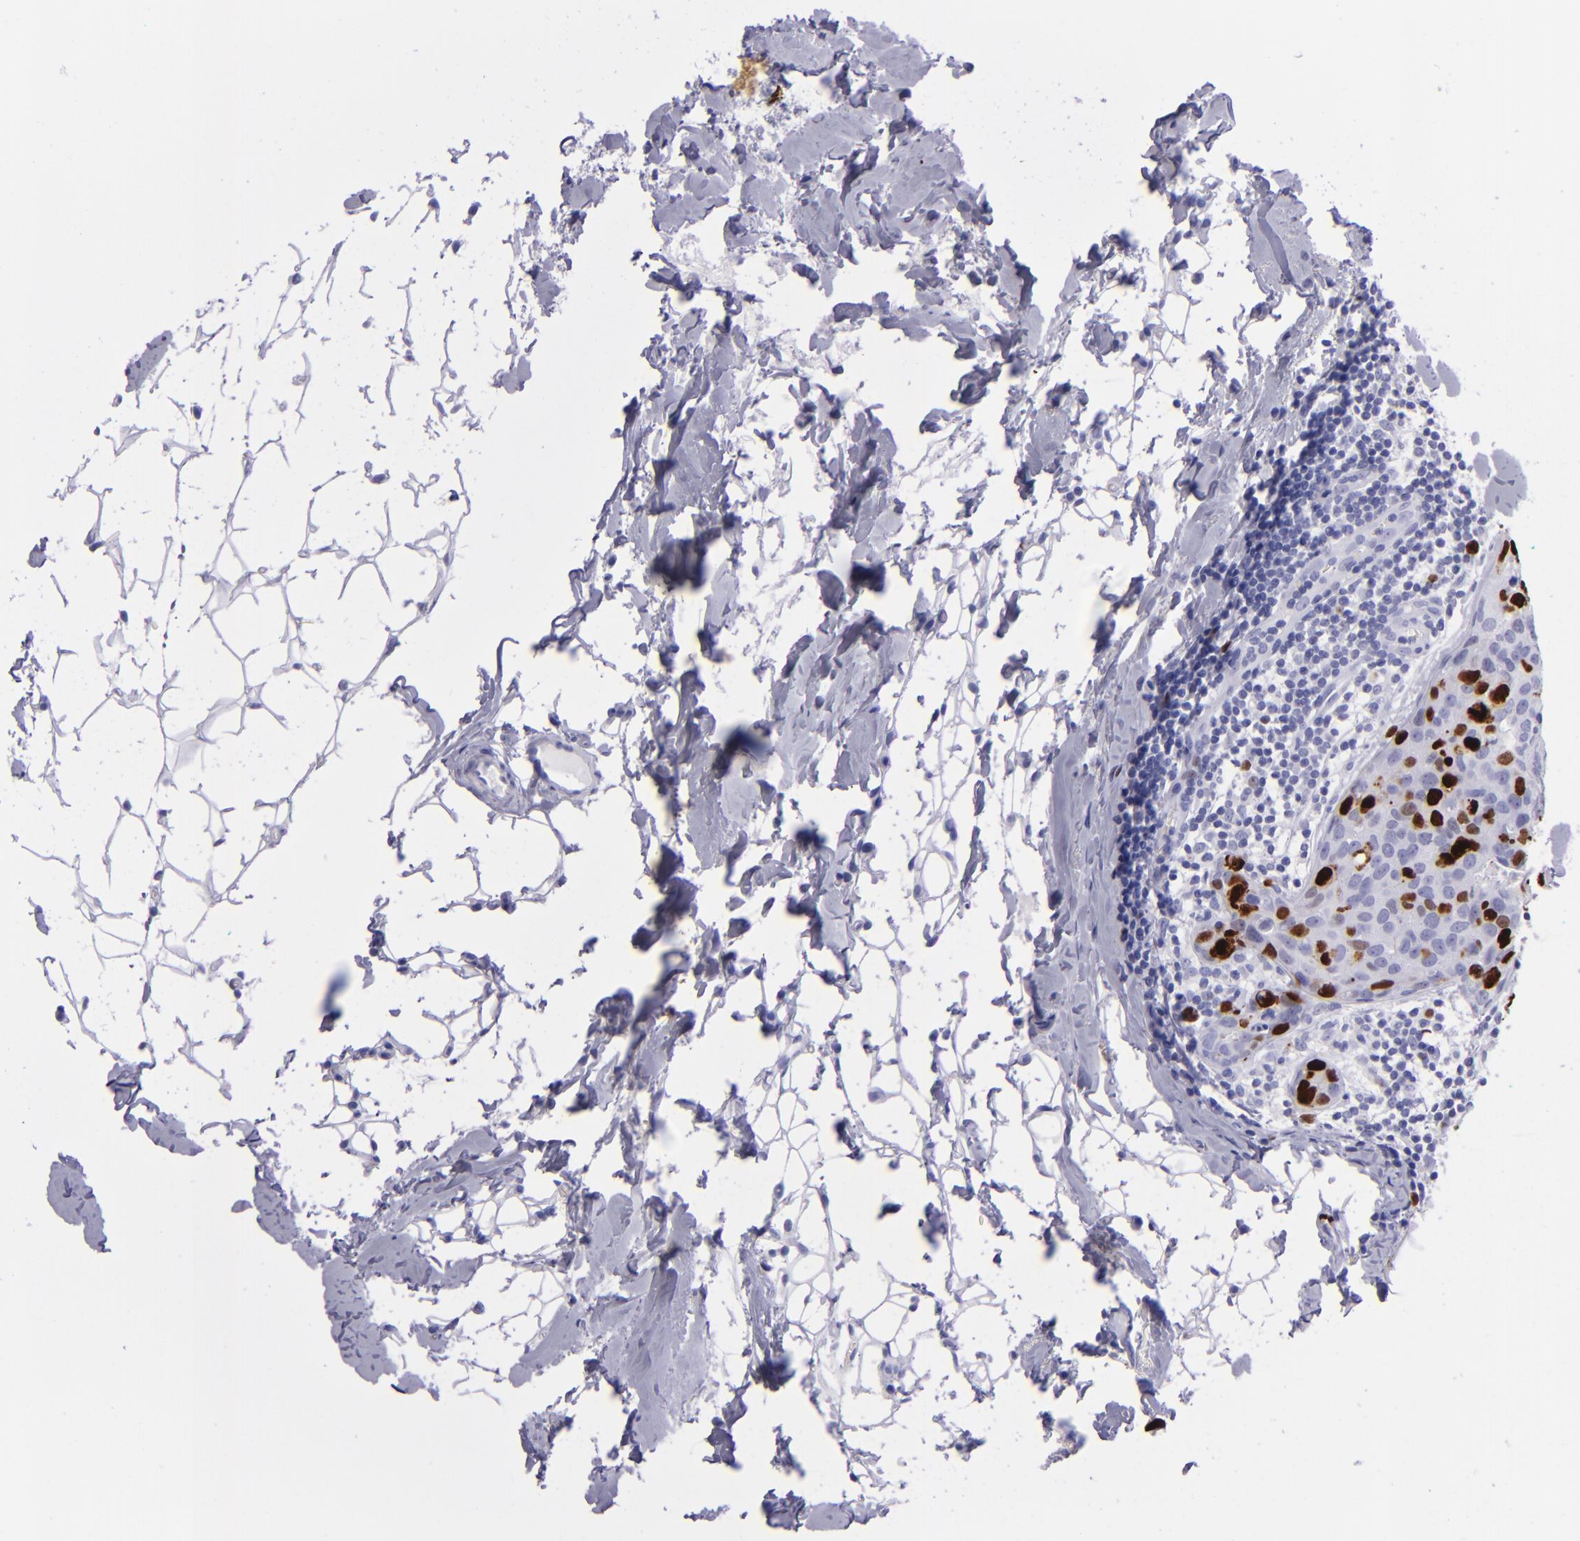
{"staining": {"intensity": "strong", "quantity": "25%-75%", "location": "nuclear"}, "tissue": "breast cancer", "cell_type": "Tumor cells", "image_type": "cancer", "snomed": [{"axis": "morphology", "description": "Duct carcinoma"}, {"axis": "topography", "description": "Breast"}], "caption": "An image showing strong nuclear staining in about 25%-75% of tumor cells in breast cancer, as visualized by brown immunohistochemical staining.", "gene": "TOP2A", "patient": {"sex": "female", "age": 24}}